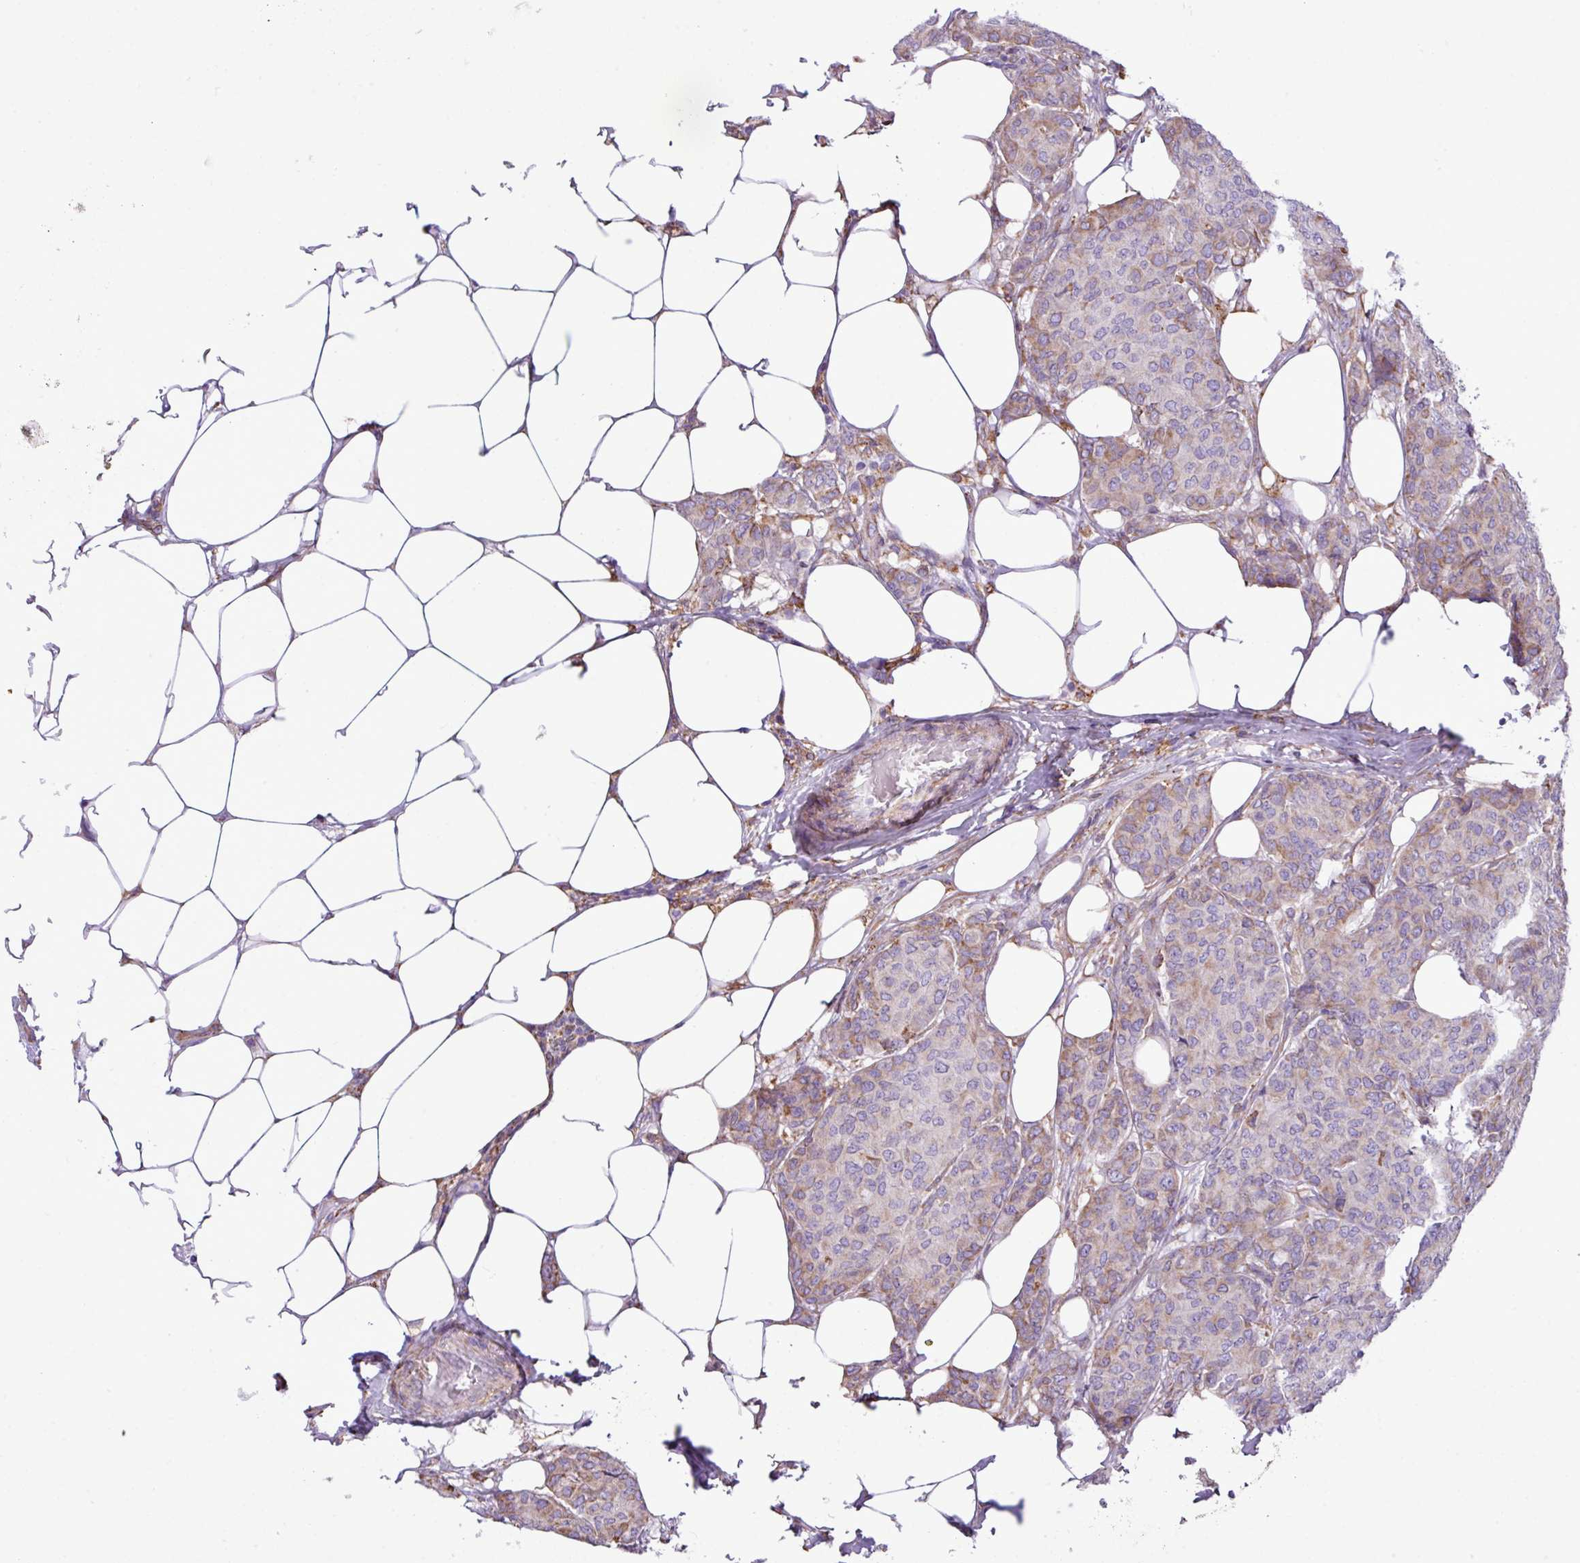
{"staining": {"intensity": "moderate", "quantity": "<25%", "location": "cytoplasmic/membranous"}, "tissue": "breast cancer", "cell_type": "Tumor cells", "image_type": "cancer", "snomed": [{"axis": "morphology", "description": "Duct carcinoma"}, {"axis": "topography", "description": "Breast"}], "caption": "Breast intraductal carcinoma was stained to show a protein in brown. There is low levels of moderate cytoplasmic/membranous expression in approximately <25% of tumor cells.", "gene": "ZSCAN5A", "patient": {"sex": "female", "age": 75}}